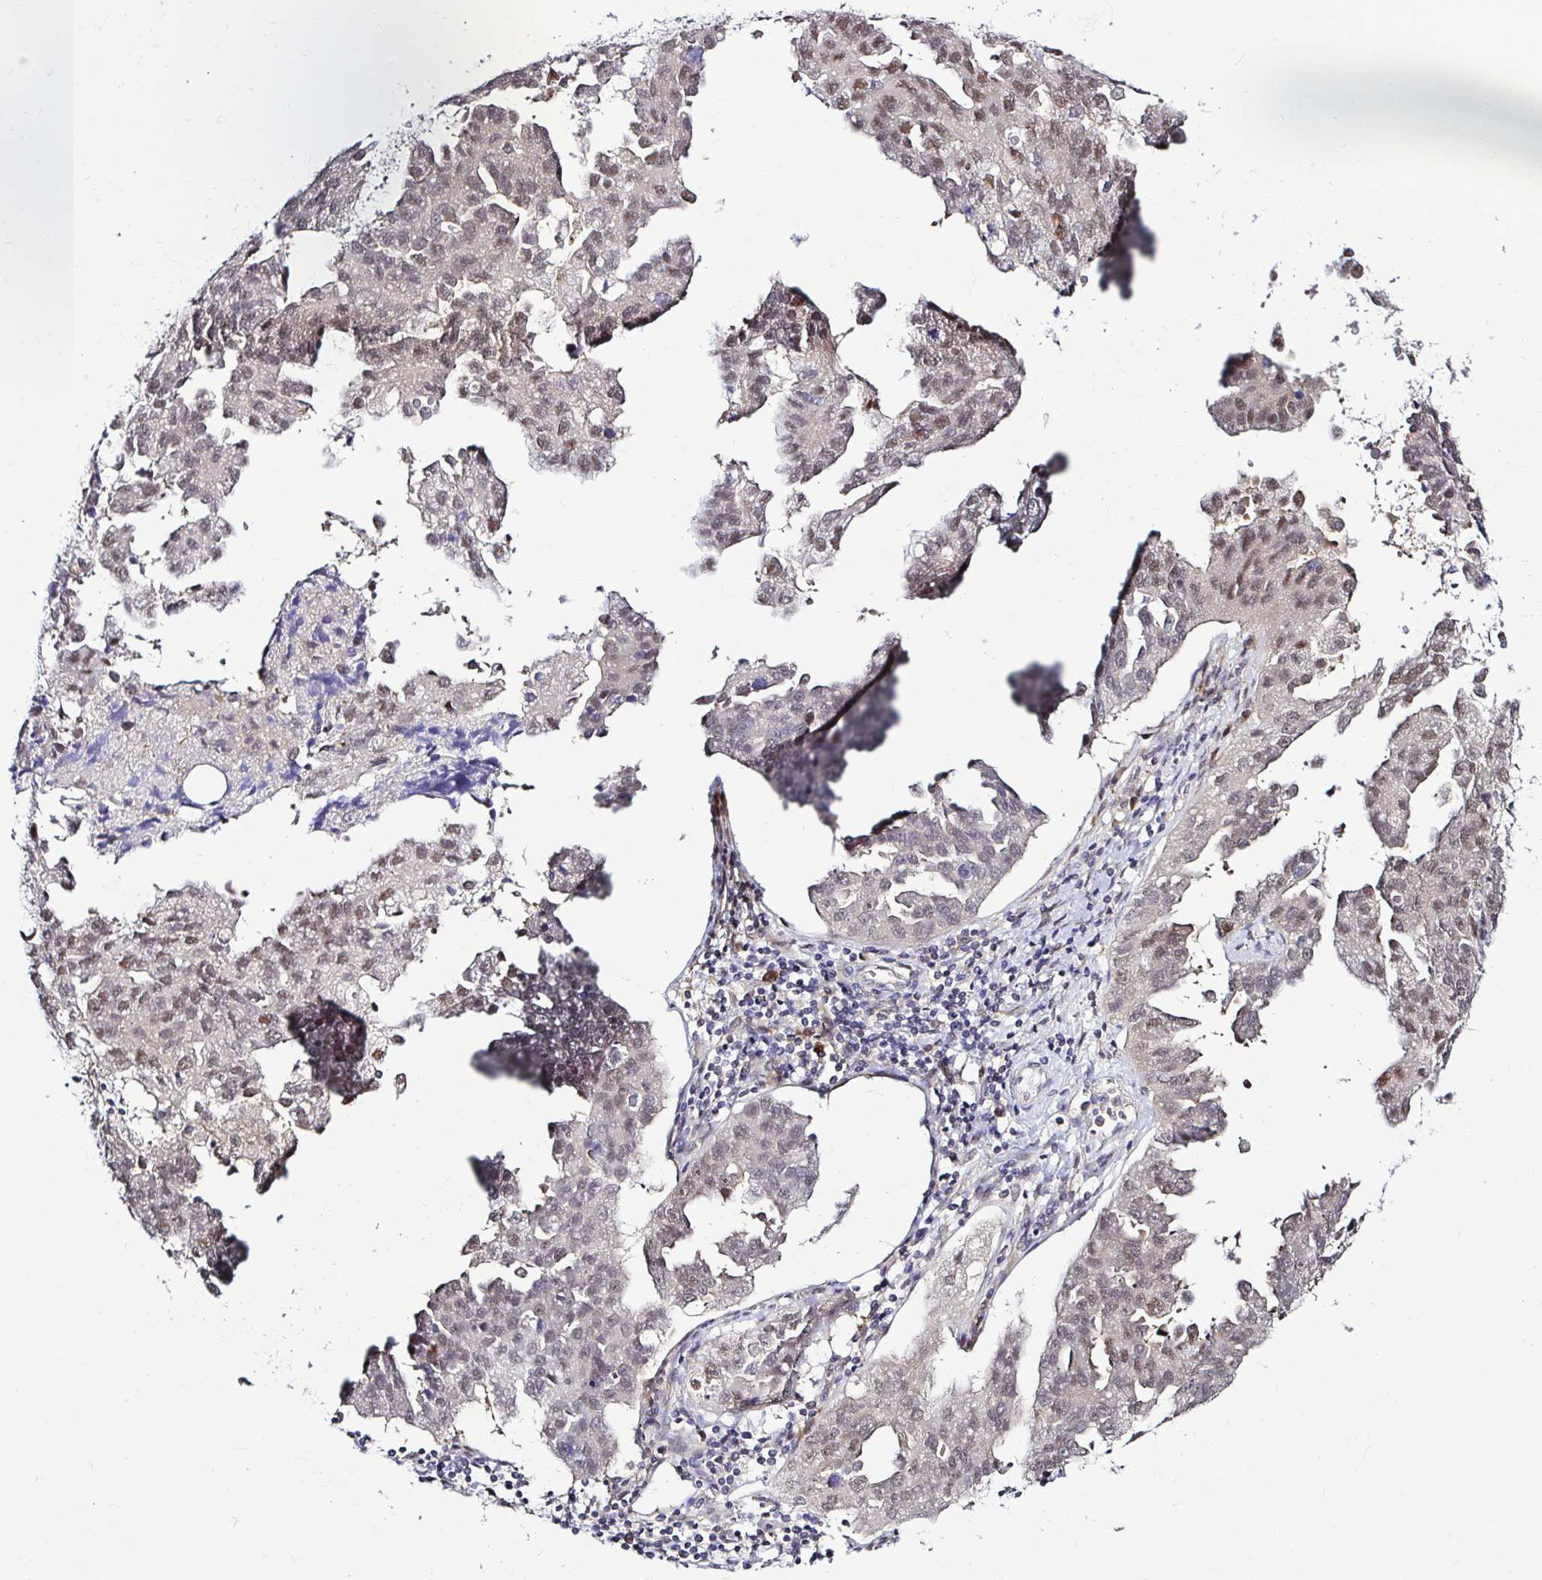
{"staining": {"intensity": "moderate", "quantity": "<25%", "location": "nuclear"}, "tissue": "ovarian cancer", "cell_type": "Tumor cells", "image_type": "cancer", "snomed": [{"axis": "morphology", "description": "Cystadenocarcinoma, serous, NOS"}, {"axis": "topography", "description": "Ovary"}], "caption": "Approximately <25% of tumor cells in human ovarian cancer exhibit moderate nuclear protein expression as visualized by brown immunohistochemical staining.", "gene": "PSMD3", "patient": {"sex": "female", "age": 75}}